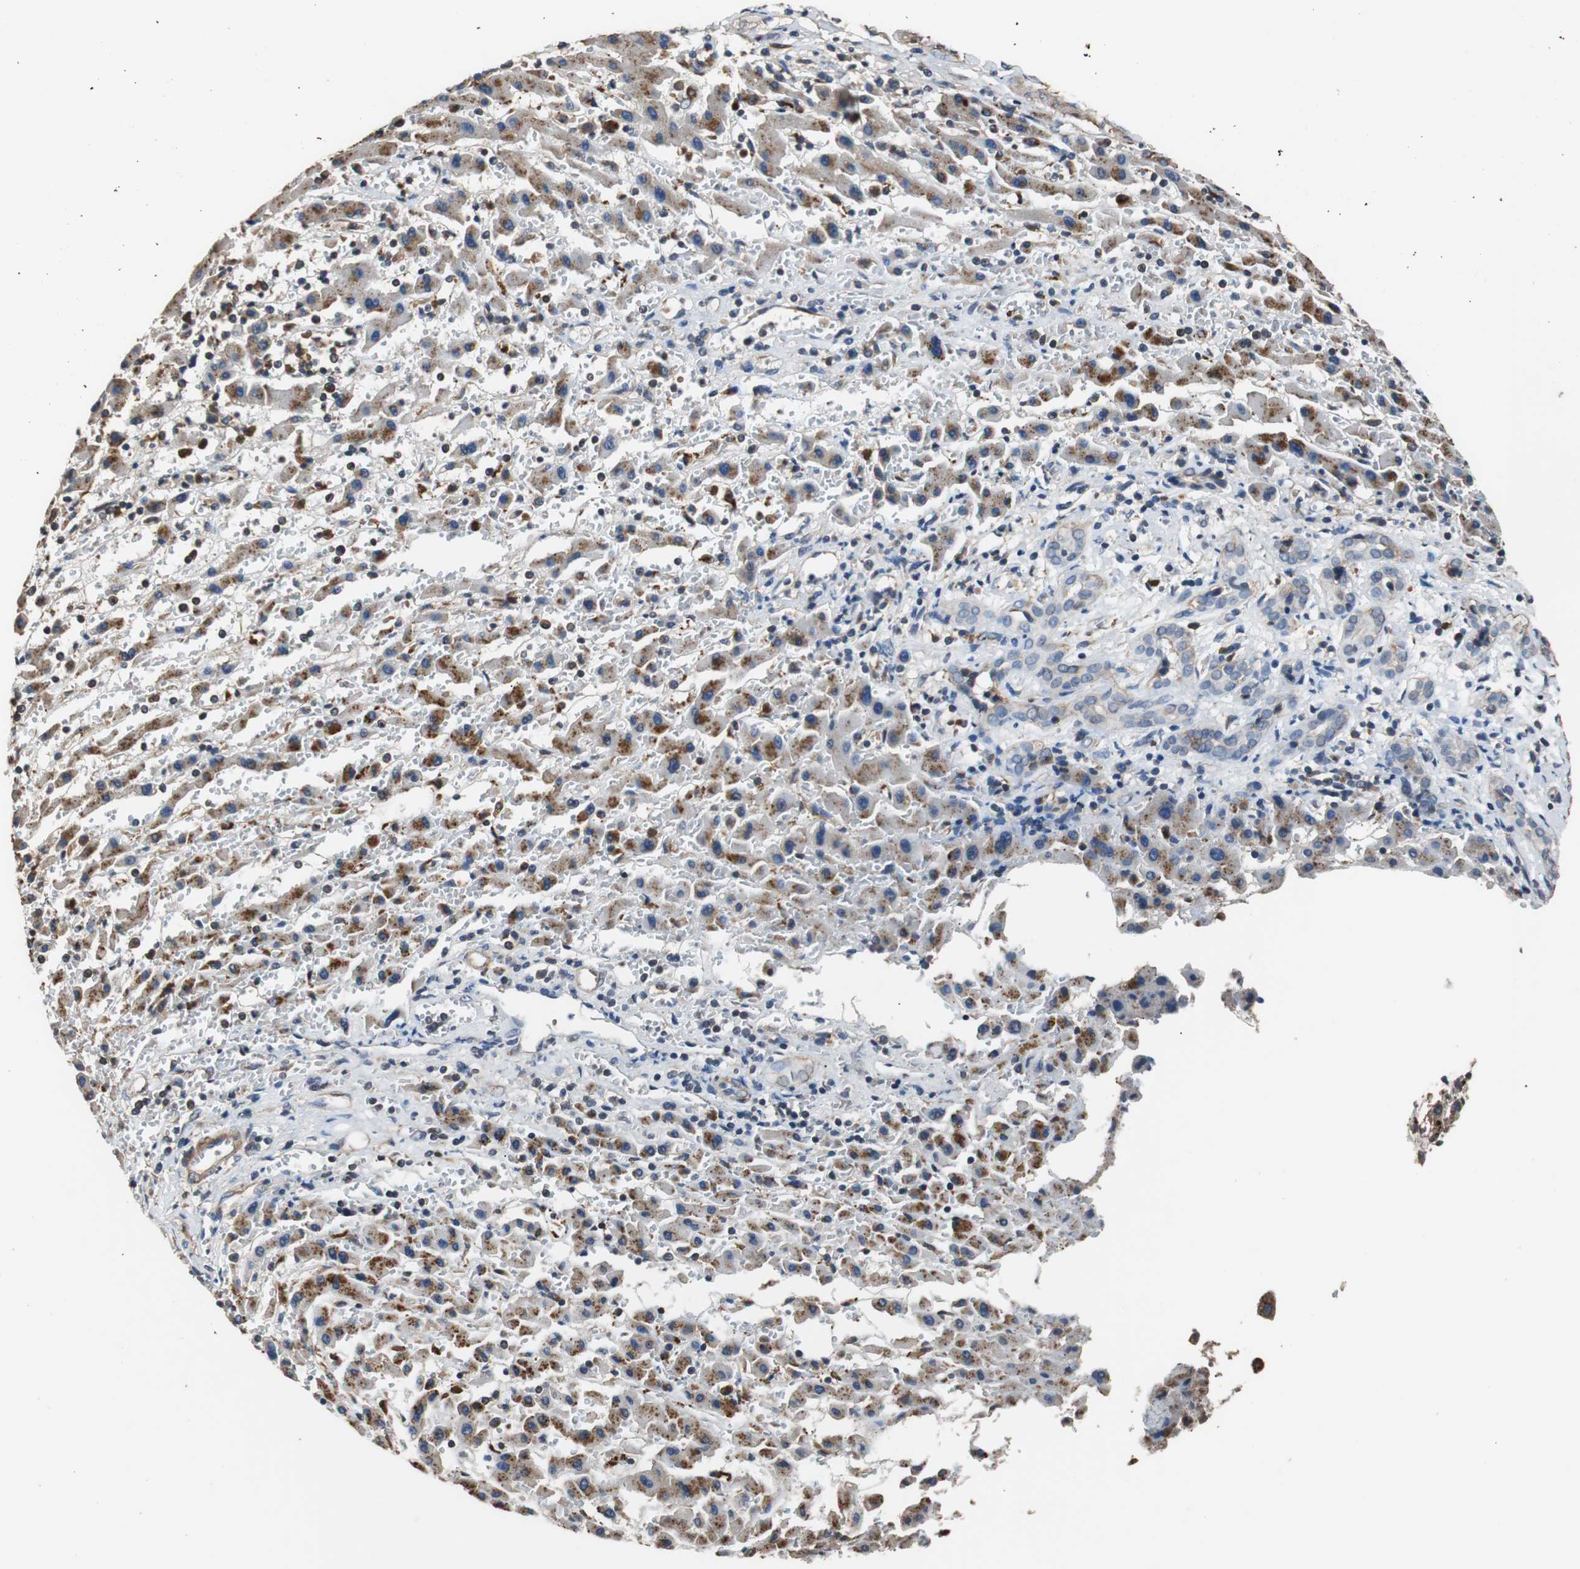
{"staining": {"intensity": "moderate", "quantity": ">75%", "location": "cytoplasmic/membranous"}, "tissue": "liver cancer", "cell_type": "Tumor cells", "image_type": "cancer", "snomed": [{"axis": "morphology", "description": "Cholangiocarcinoma"}, {"axis": "topography", "description": "Liver"}], "caption": "Liver cancer (cholangiocarcinoma) stained with DAB (3,3'-diaminobenzidine) immunohistochemistry (IHC) displays medium levels of moderate cytoplasmic/membranous positivity in about >75% of tumor cells. (Brightfield microscopy of DAB IHC at high magnification).", "gene": "PITRM1", "patient": {"sex": "male", "age": 57}}